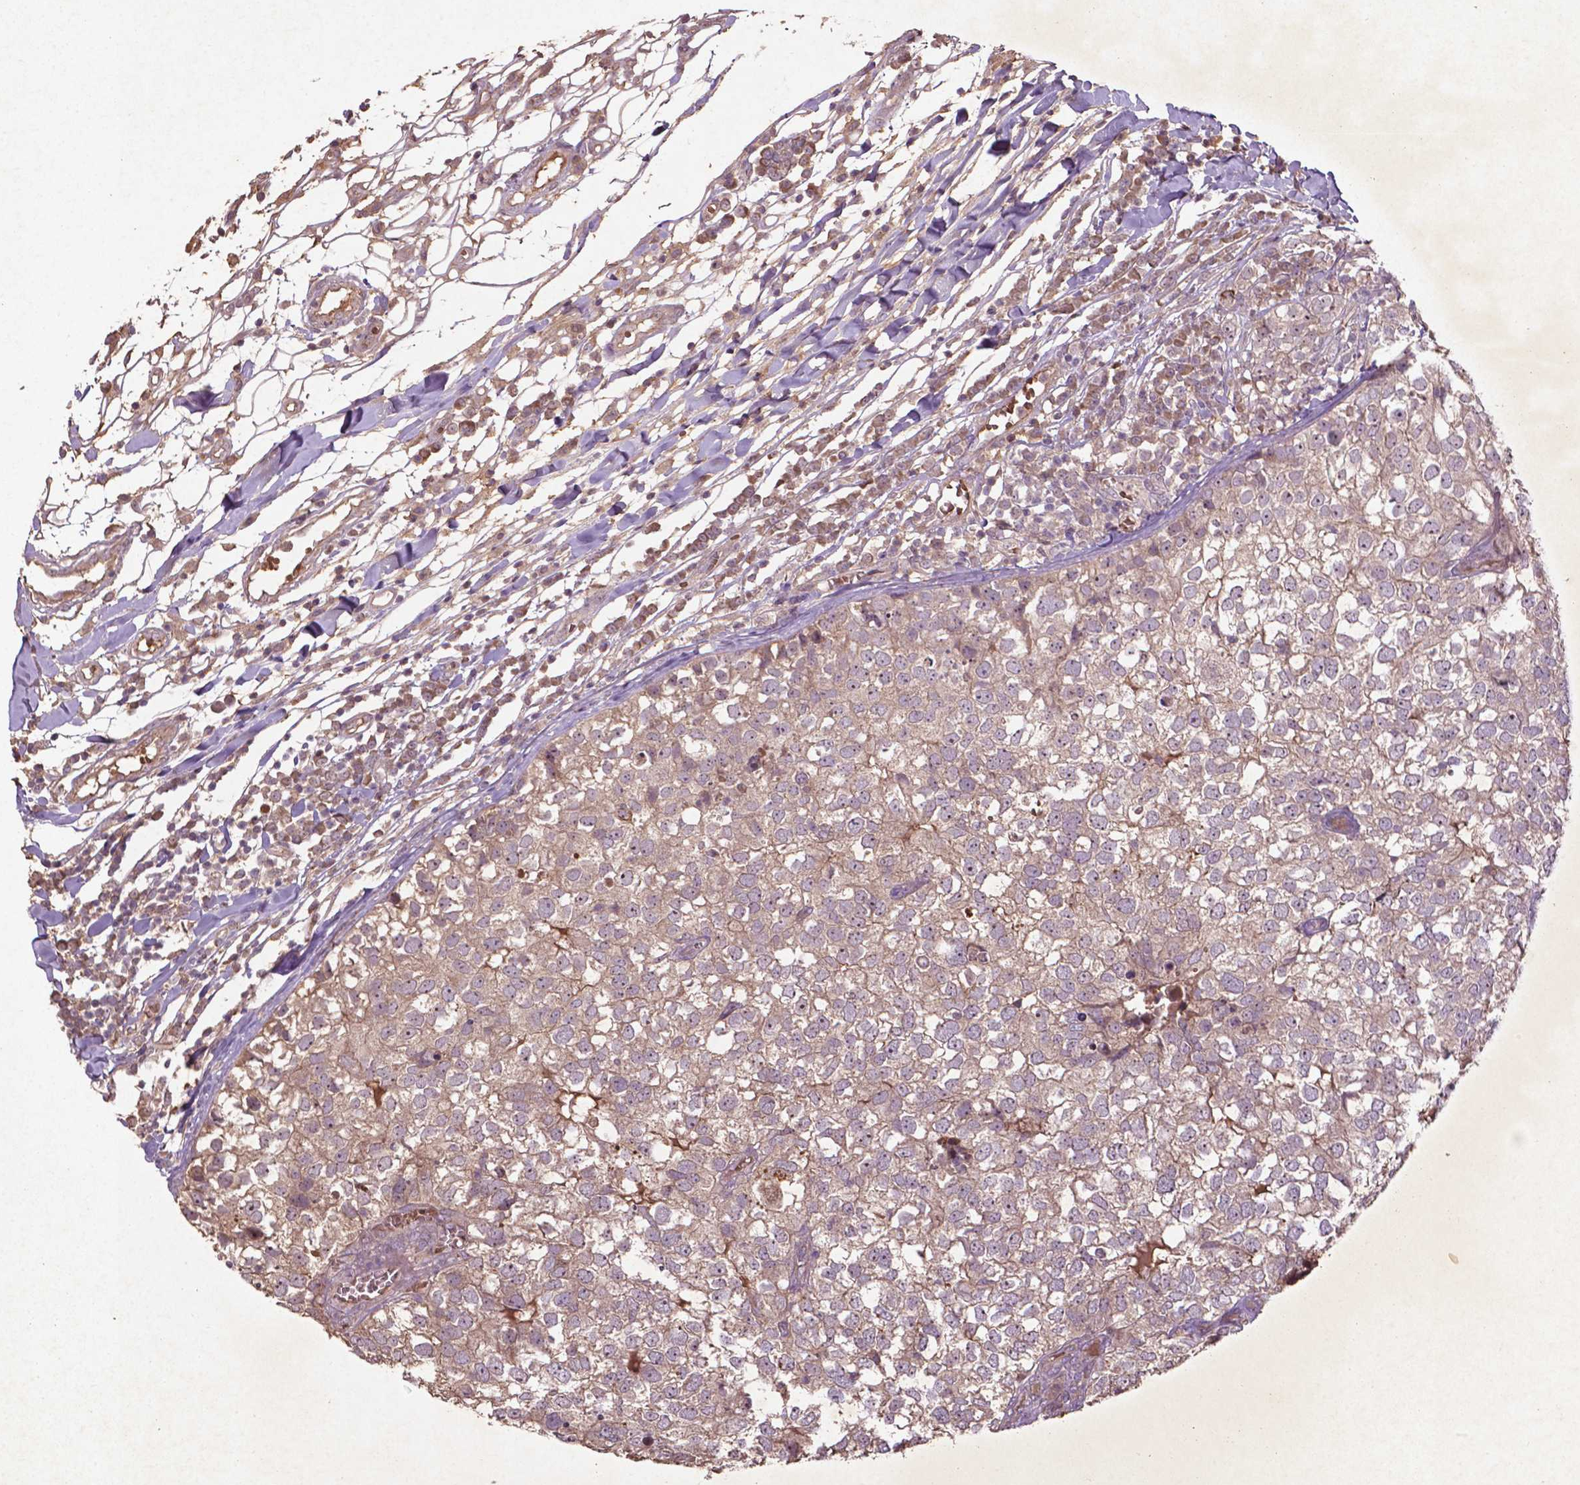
{"staining": {"intensity": "weak", "quantity": ">75%", "location": "cytoplasmic/membranous"}, "tissue": "breast cancer", "cell_type": "Tumor cells", "image_type": "cancer", "snomed": [{"axis": "morphology", "description": "Duct carcinoma"}, {"axis": "topography", "description": "Breast"}], "caption": "Invasive ductal carcinoma (breast) tissue displays weak cytoplasmic/membranous positivity in approximately >75% of tumor cells", "gene": "COQ2", "patient": {"sex": "female", "age": 30}}